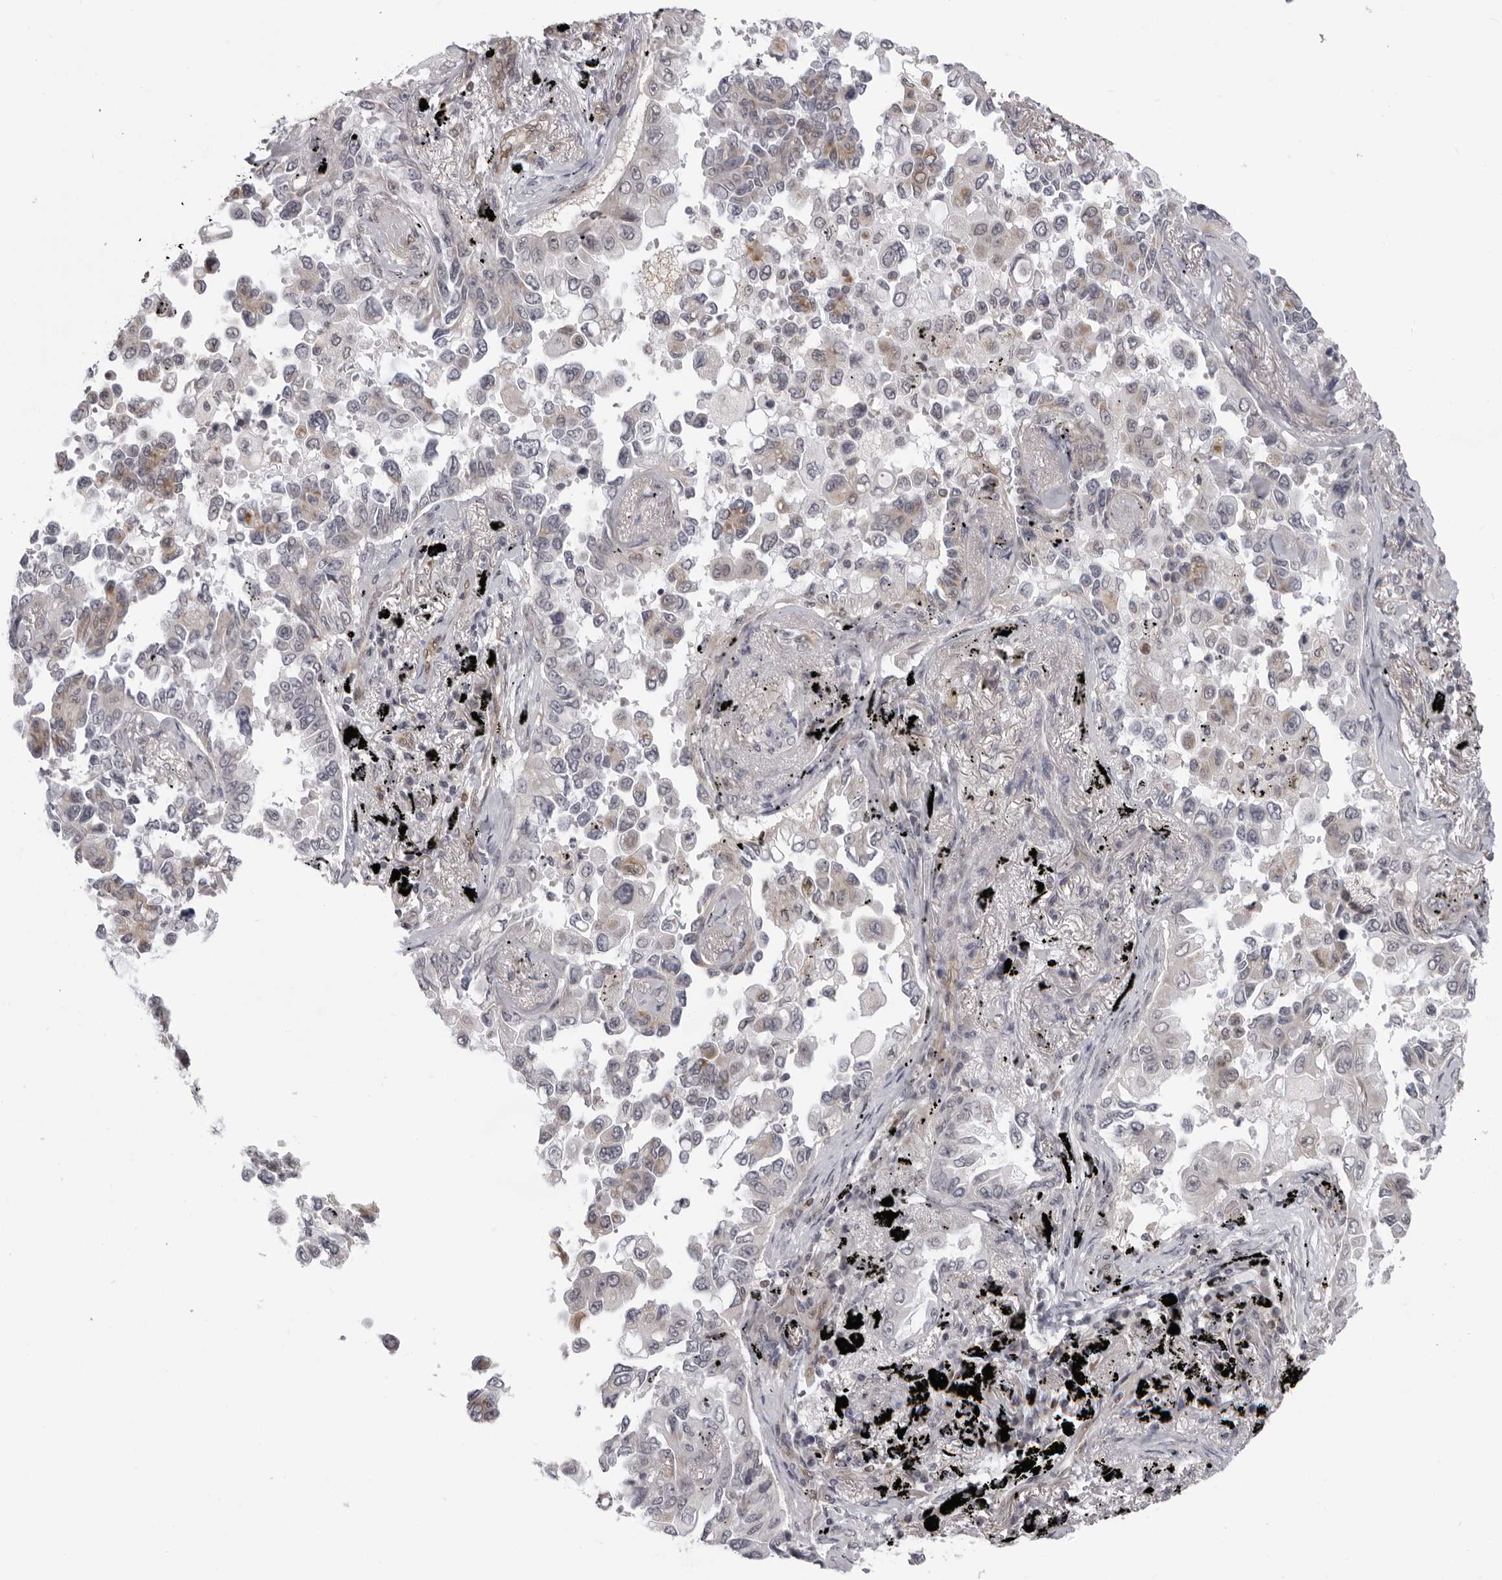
{"staining": {"intensity": "weak", "quantity": "<25%", "location": "cytoplasmic/membranous"}, "tissue": "lung cancer", "cell_type": "Tumor cells", "image_type": "cancer", "snomed": [{"axis": "morphology", "description": "Adenocarcinoma, NOS"}, {"axis": "topography", "description": "Lung"}], "caption": "Human lung adenocarcinoma stained for a protein using immunohistochemistry (IHC) displays no positivity in tumor cells.", "gene": "MAPK12", "patient": {"sex": "female", "age": 67}}